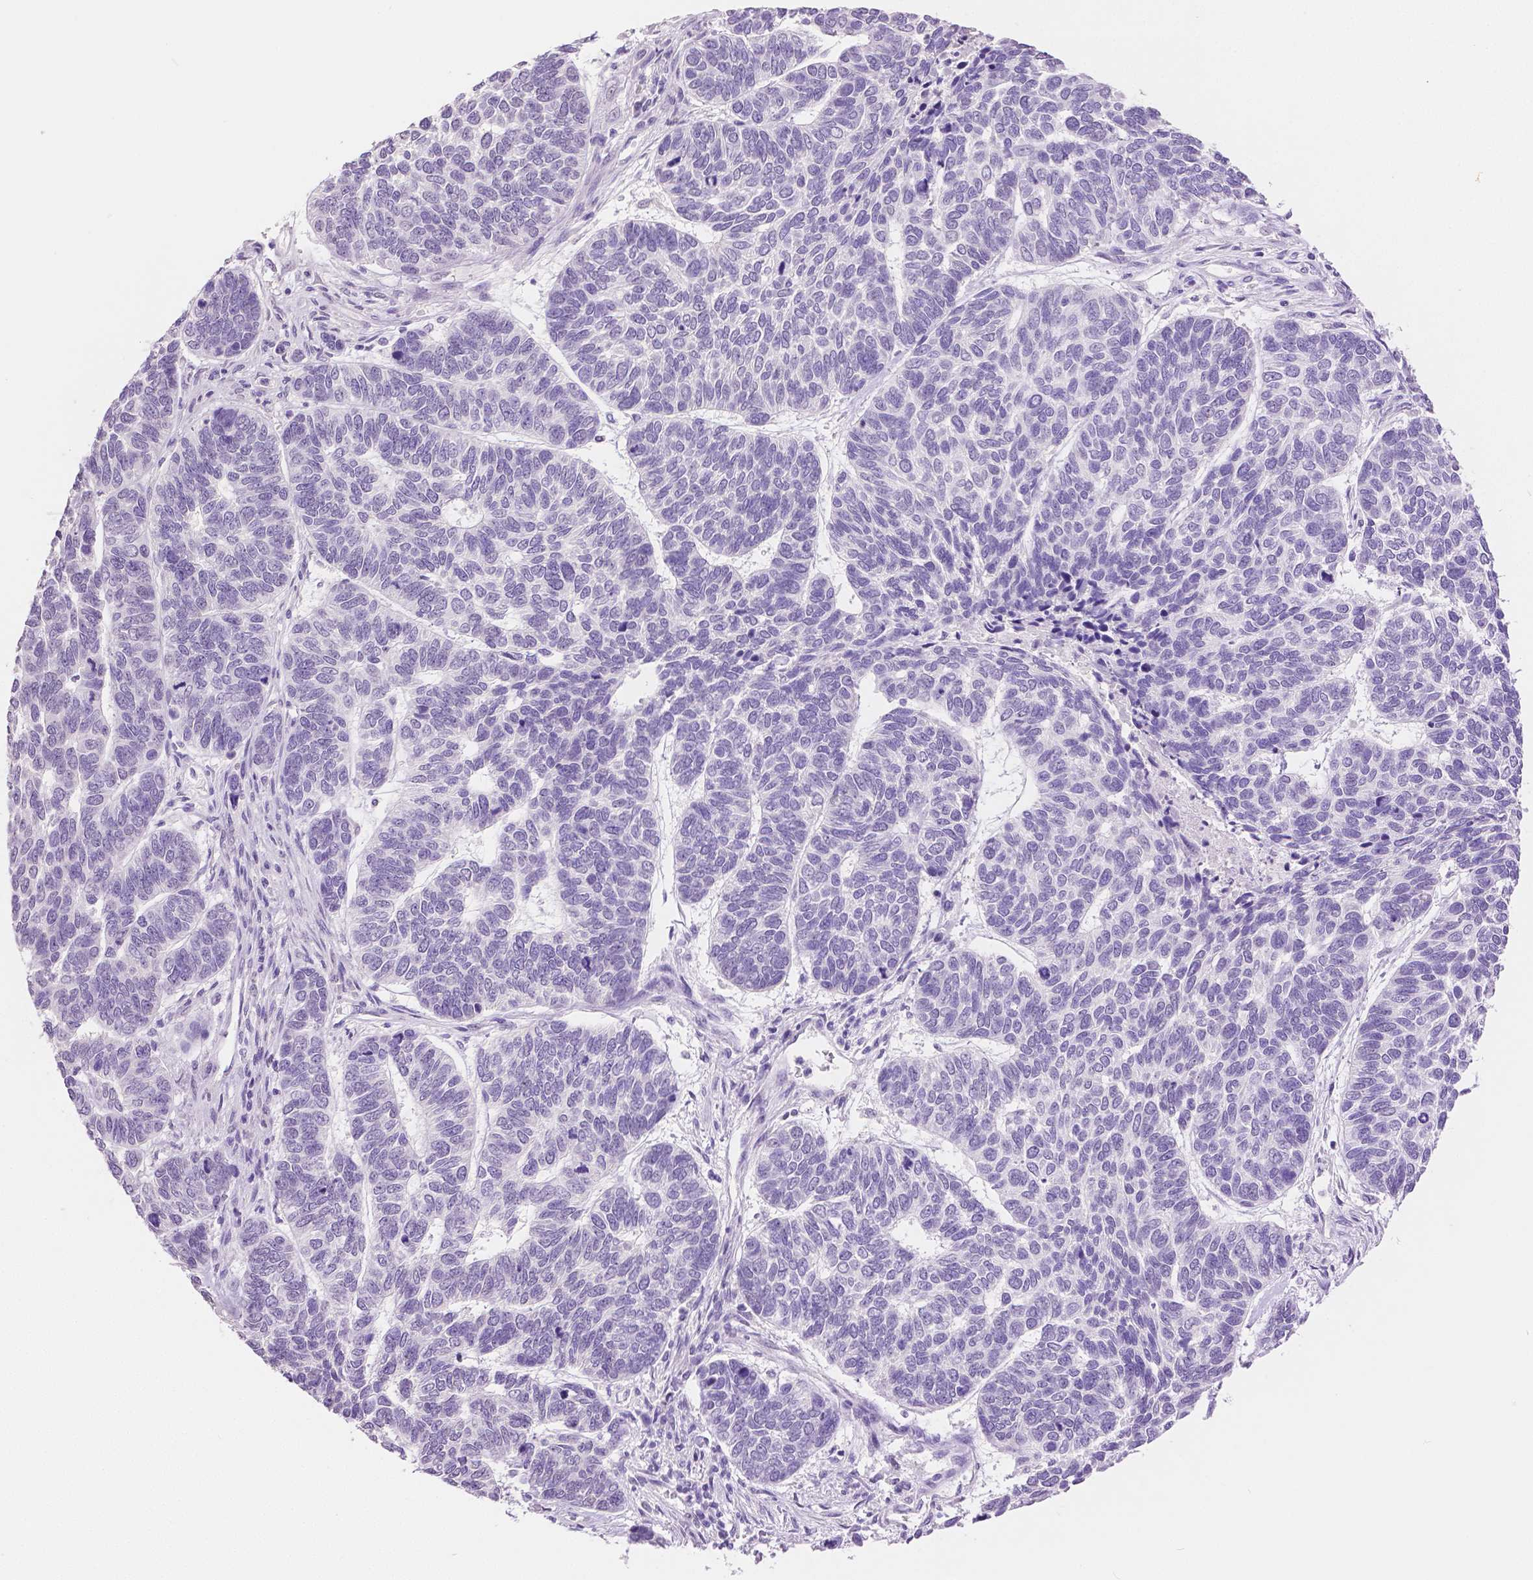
{"staining": {"intensity": "negative", "quantity": "none", "location": "none"}, "tissue": "skin cancer", "cell_type": "Tumor cells", "image_type": "cancer", "snomed": [{"axis": "morphology", "description": "Basal cell carcinoma"}, {"axis": "topography", "description": "Skin"}], "caption": "This is an IHC micrograph of human skin cancer. There is no expression in tumor cells.", "gene": "HNF1B", "patient": {"sex": "female", "age": 65}}